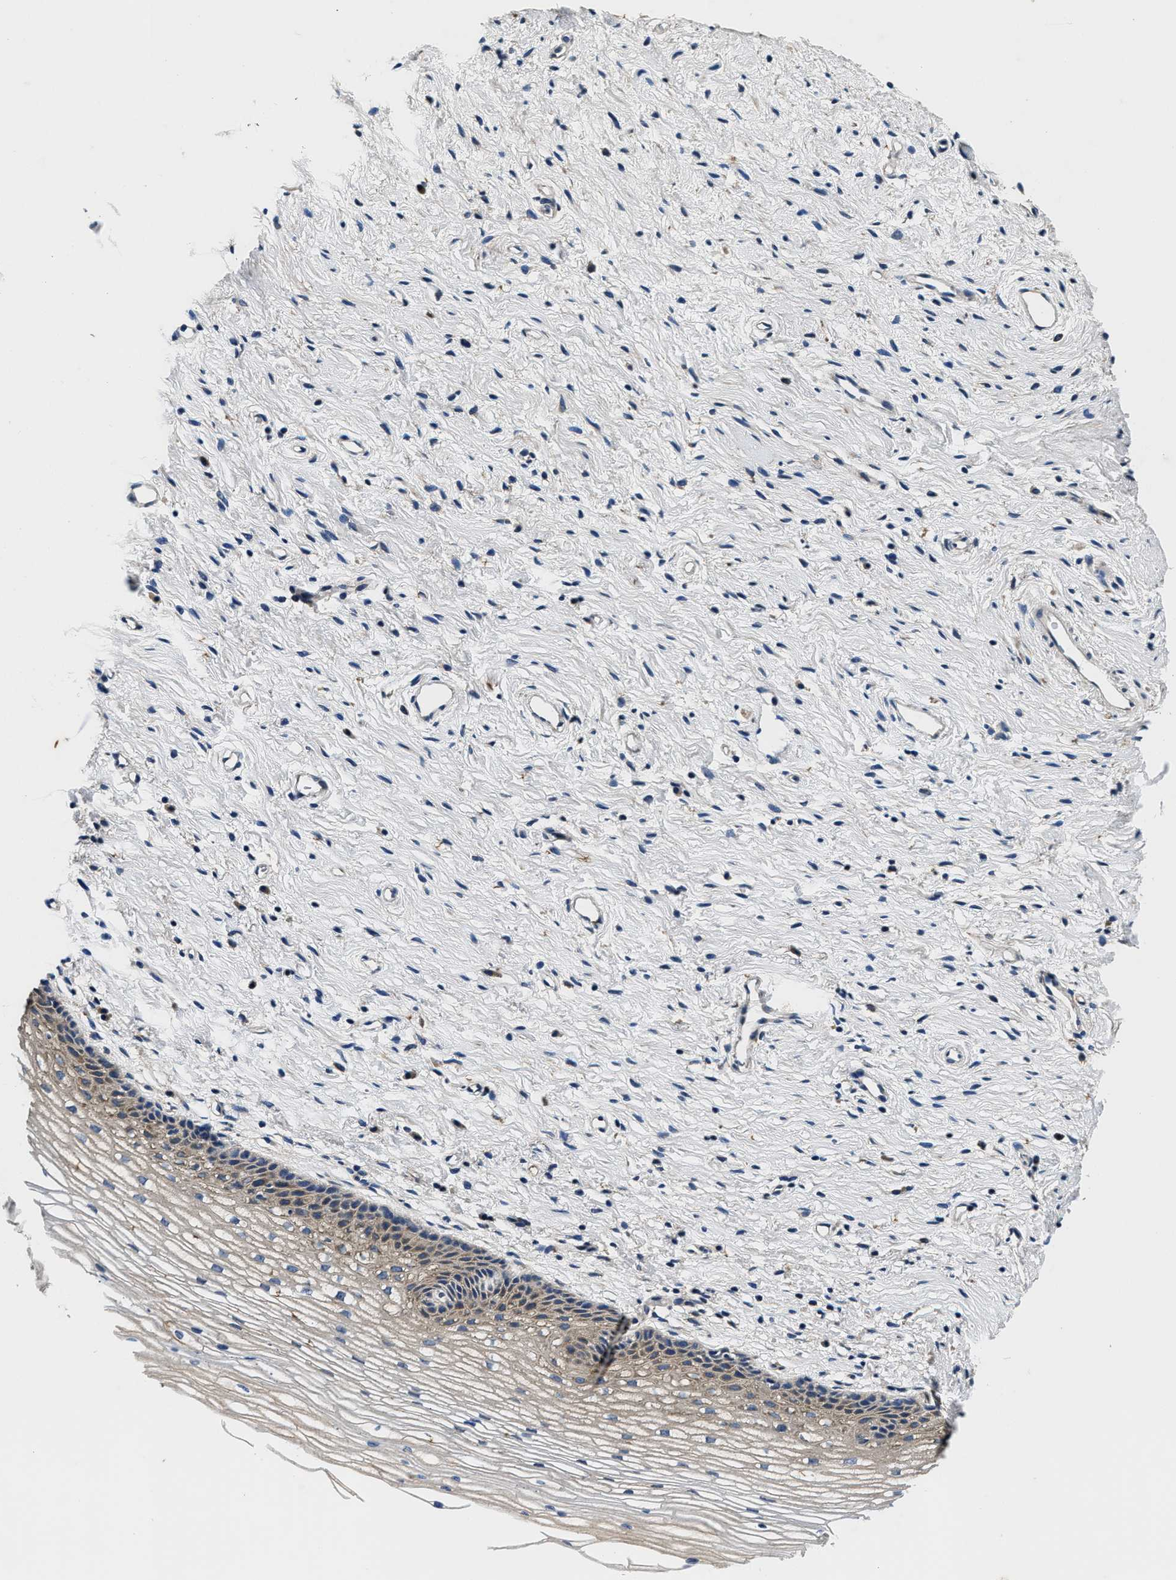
{"staining": {"intensity": "weak", "quantity": "<25%", "location": "cytoplasmic/membranous"}, "tissue": "cervix", "cell_type": "Glandular cells", "image_type": "normal", "snomed": [{"axis": "morphology", "description": "Normal tissue, NOS"}, {"axis": "topography", "description": "Cervix"}], "caption": "Cervix stained for a protein using immunohistochemistry reveals no staining glandular cells.", "gene": "PI4KB", "patient": {"sex": "female", "age": 77}}